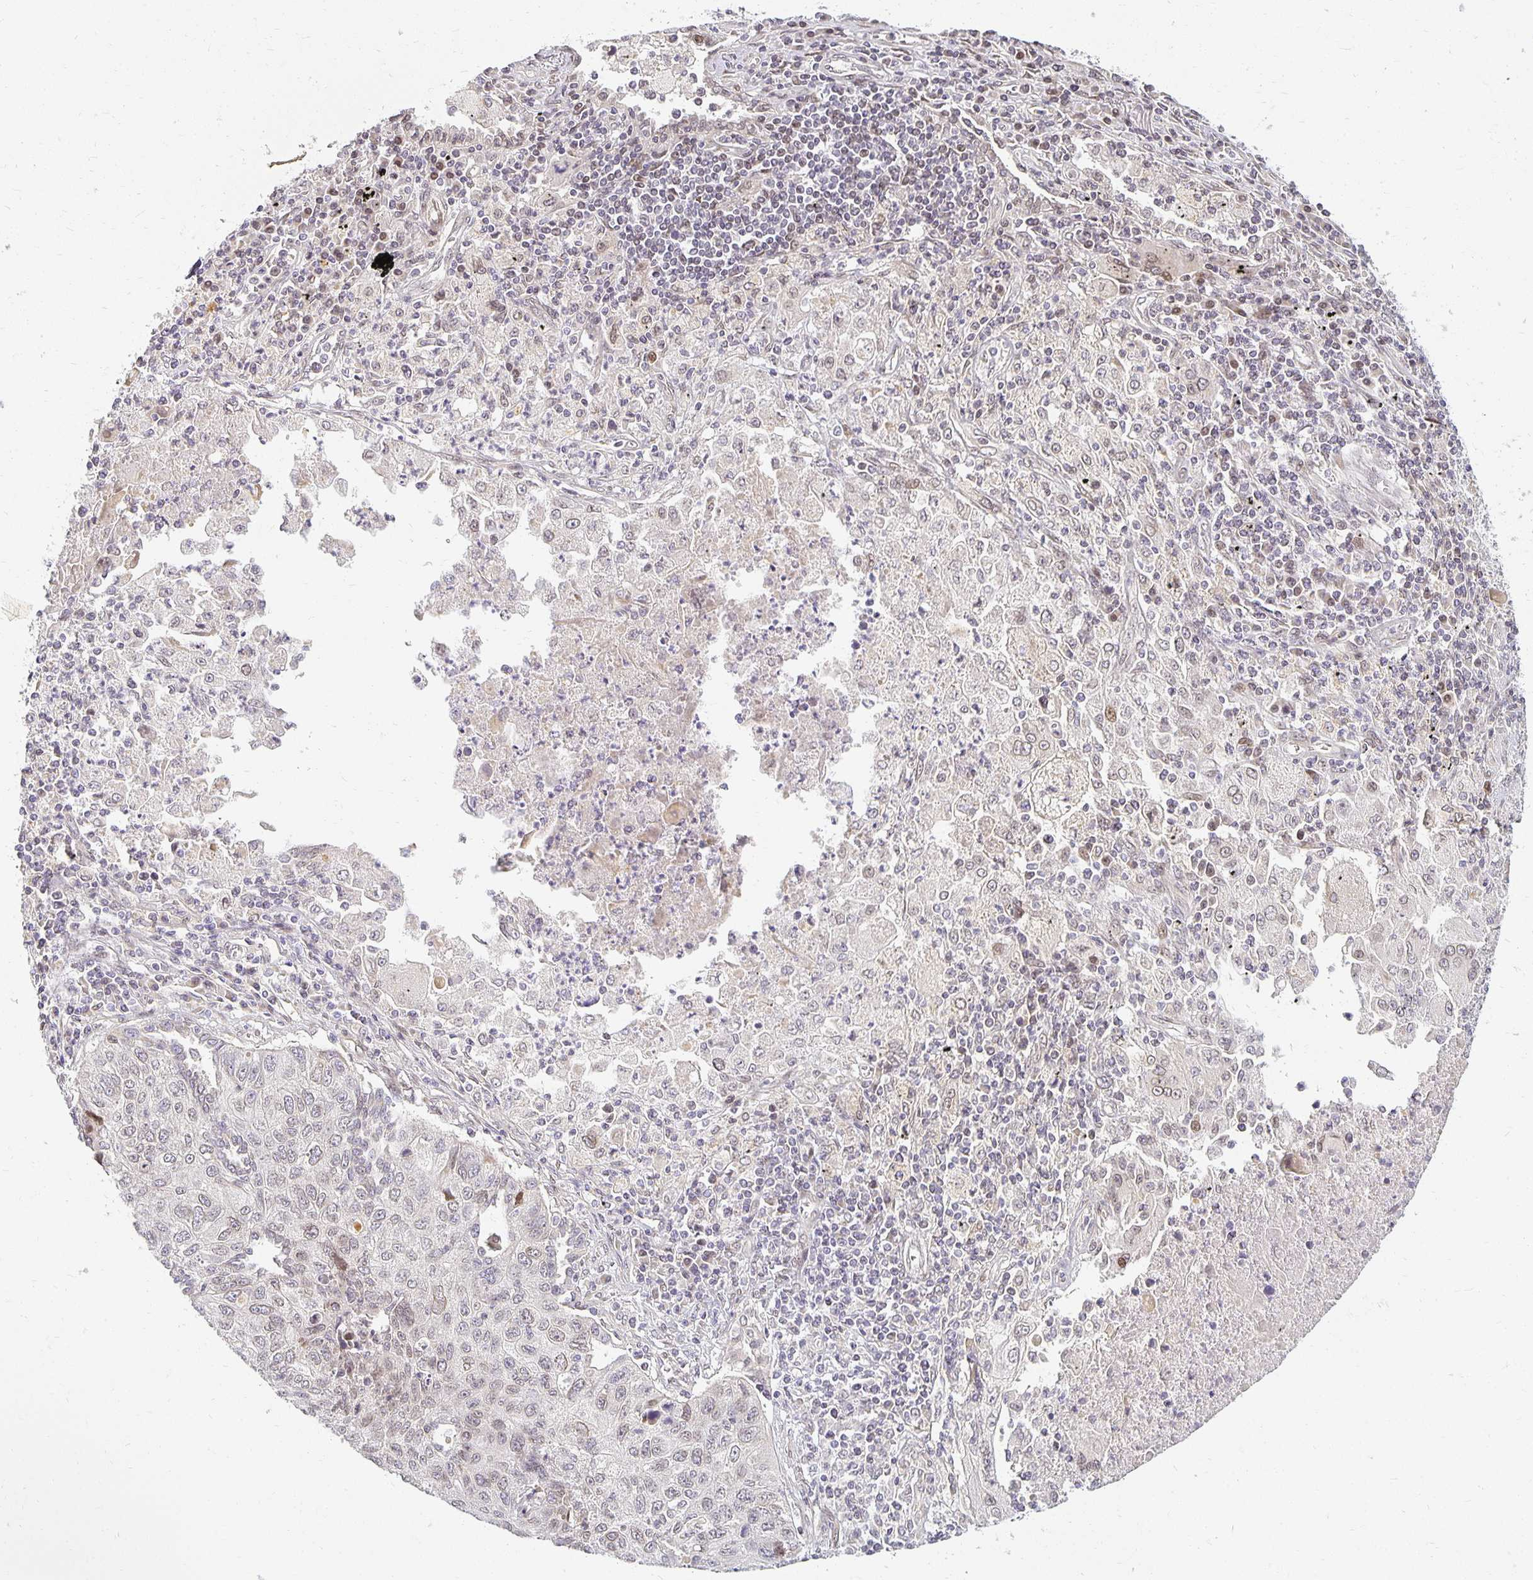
{"staining": {"intensity": "weak", "quantity": "25%-75%", "location": "cytoplasmic/membranous,nuclear"}, "tissue": "lung cancer", "cell_type": "Tumor cells", "image_type": "cancer", "snomed": [{"axis": "morphology", "description": "Normal morphology"}, {"axis": "morphology", "description": "Aneuploidy"}, {"axis": "morphology", "description": "Squamous cell carcinoma, NOS"}, {"axis": "topography", "description": "Lymph node"}, {"axis": "topography", "description": "Lung"}], "caption": "High-power microscopy captured an immunohistochemistry photomicrograph of lung squamous cell carcinoma, revealing weak cytoplasmic/membranous and nuclear positivity in approximately 25%-75% of tumor cells. (DAB IHC with brightfield microscopy, high magnification).", "gene": "EHF", "patient": {"sex": "female", "age": 76}}